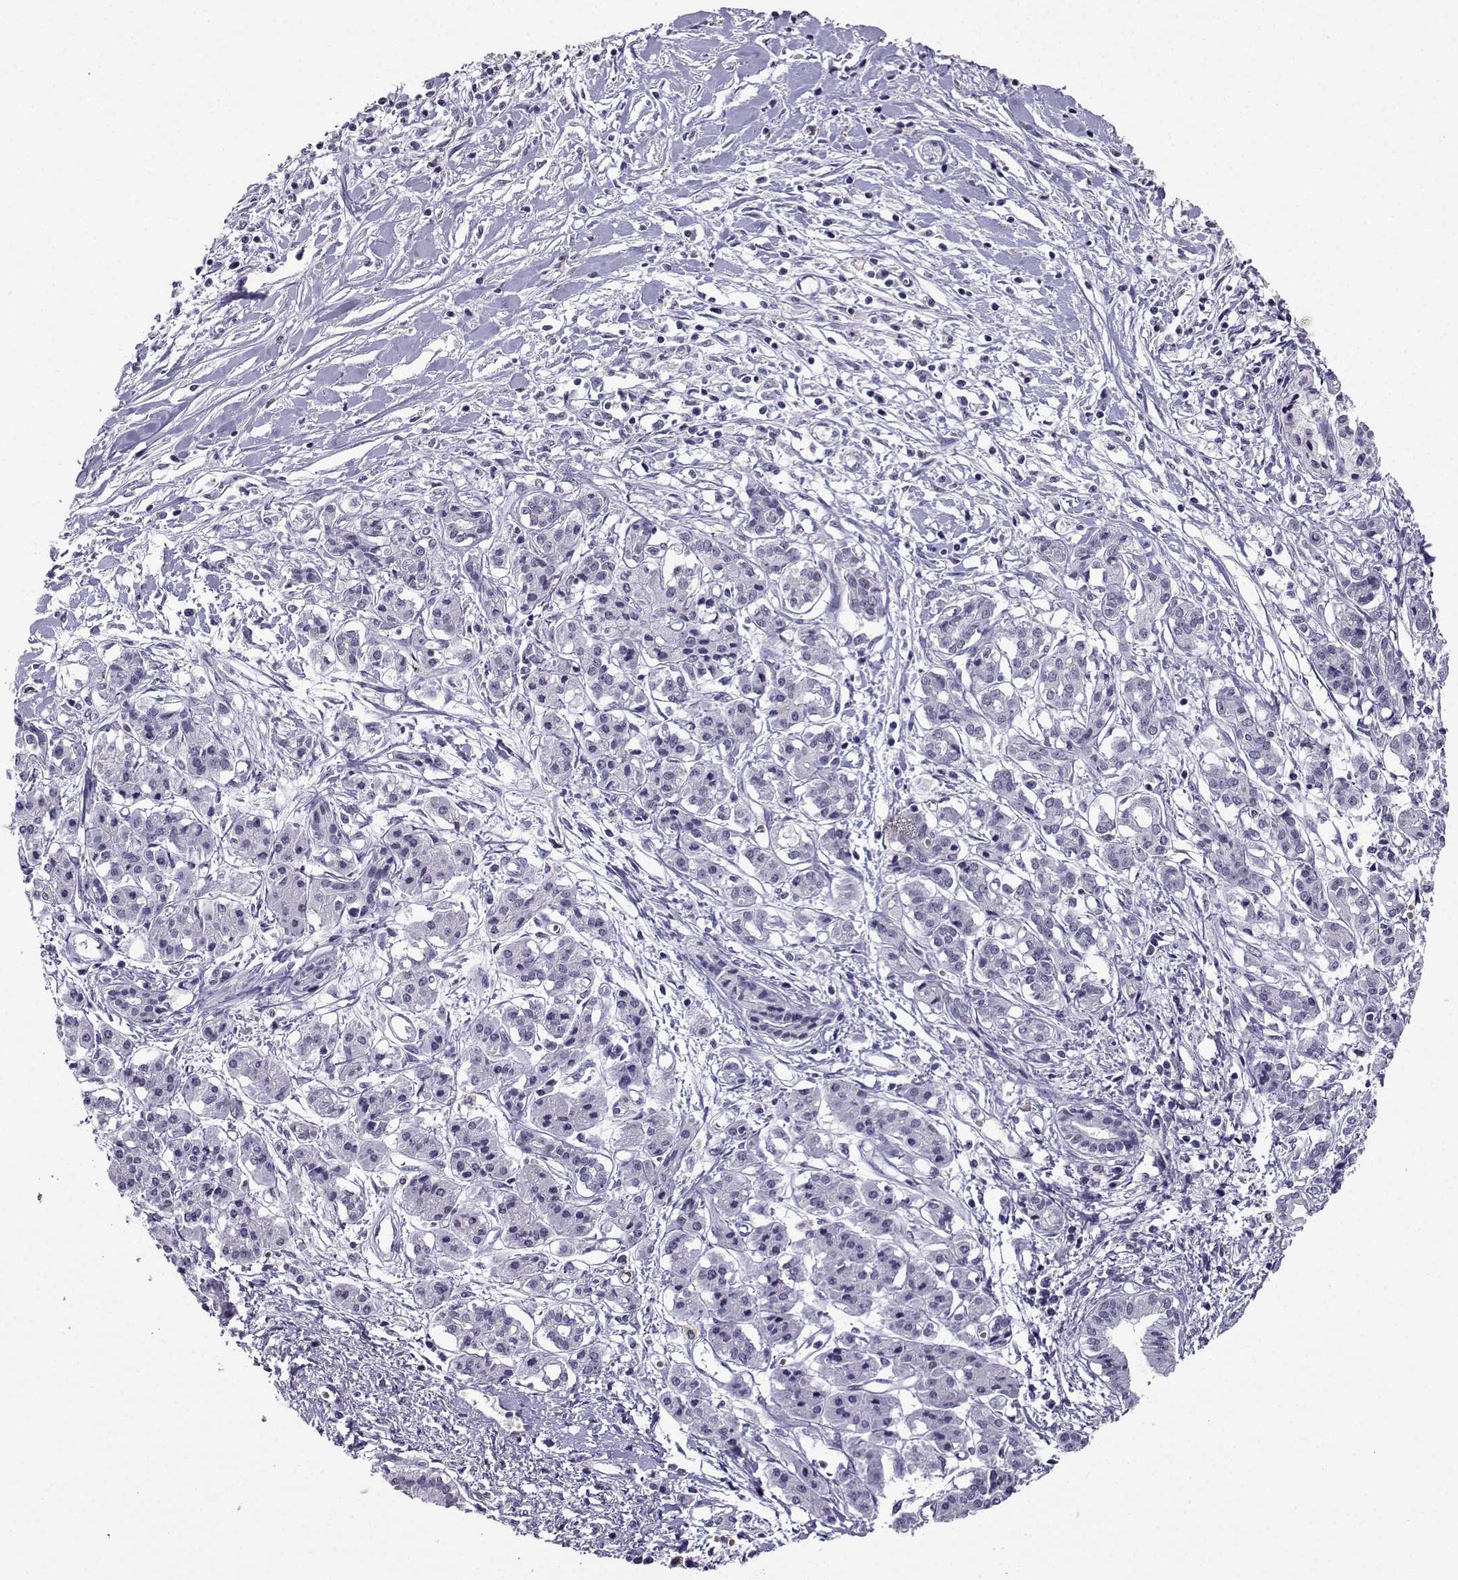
{"staining": {"intensity": "negative", "quantity": "none", "location": "none"}, "tissue": "pancreatic cancer", "cell_type": "Tumor cells", "image_type": "cancer", "snomed": [{"axis": "morphology", "description": "Adenocarcinoma, NOS"}, {"axis": "topography", "description": "Pancreas"}], "caption": "Protein analysis of pancreatic cancer shows no significant expression in tumor cells.", "gene": "LRFN2", "patient": {"sex": "male", "age": 48}}